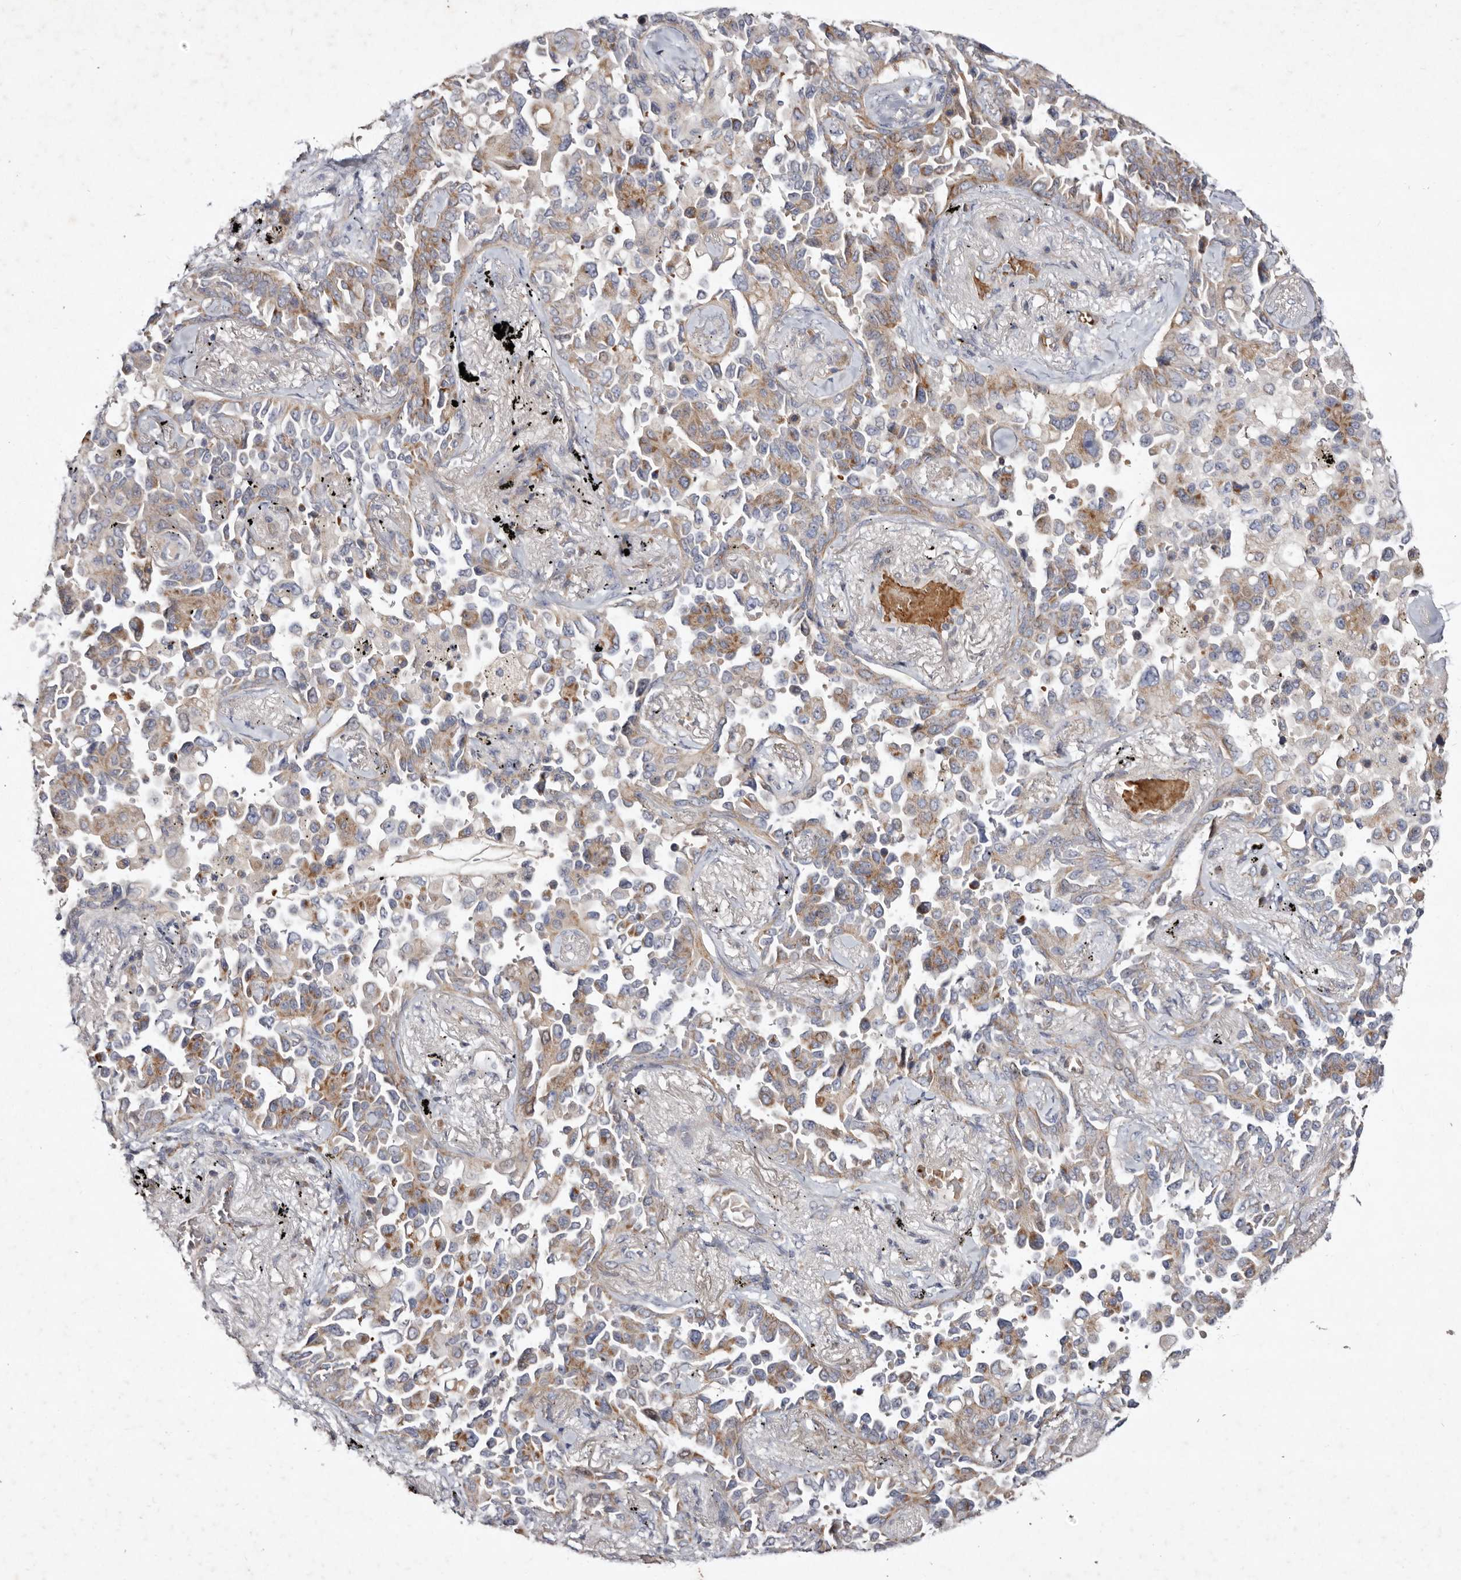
{"staining": {"intensity": "weak", "quantity": ">75%", "location": "cytoplasmic/membranous"}, "tissue": "lung cancer", "cell_type": "Tumor cells", "image_type": "cancer", "snomed": [{"axis": "morphology", "description": "Adenocarcinoma, NOS"}, {"axis": "topography", "description": "Lung"}], "caption": "About >75% of tumor cells in human lung cancer (adenocarcinoma) show weak cytoplasmic/membranous protein positivity as visualized by brown immunohistochemical staining.", "gene": "SLC25A20", "patient": {"sex": "female", "age": 67}}